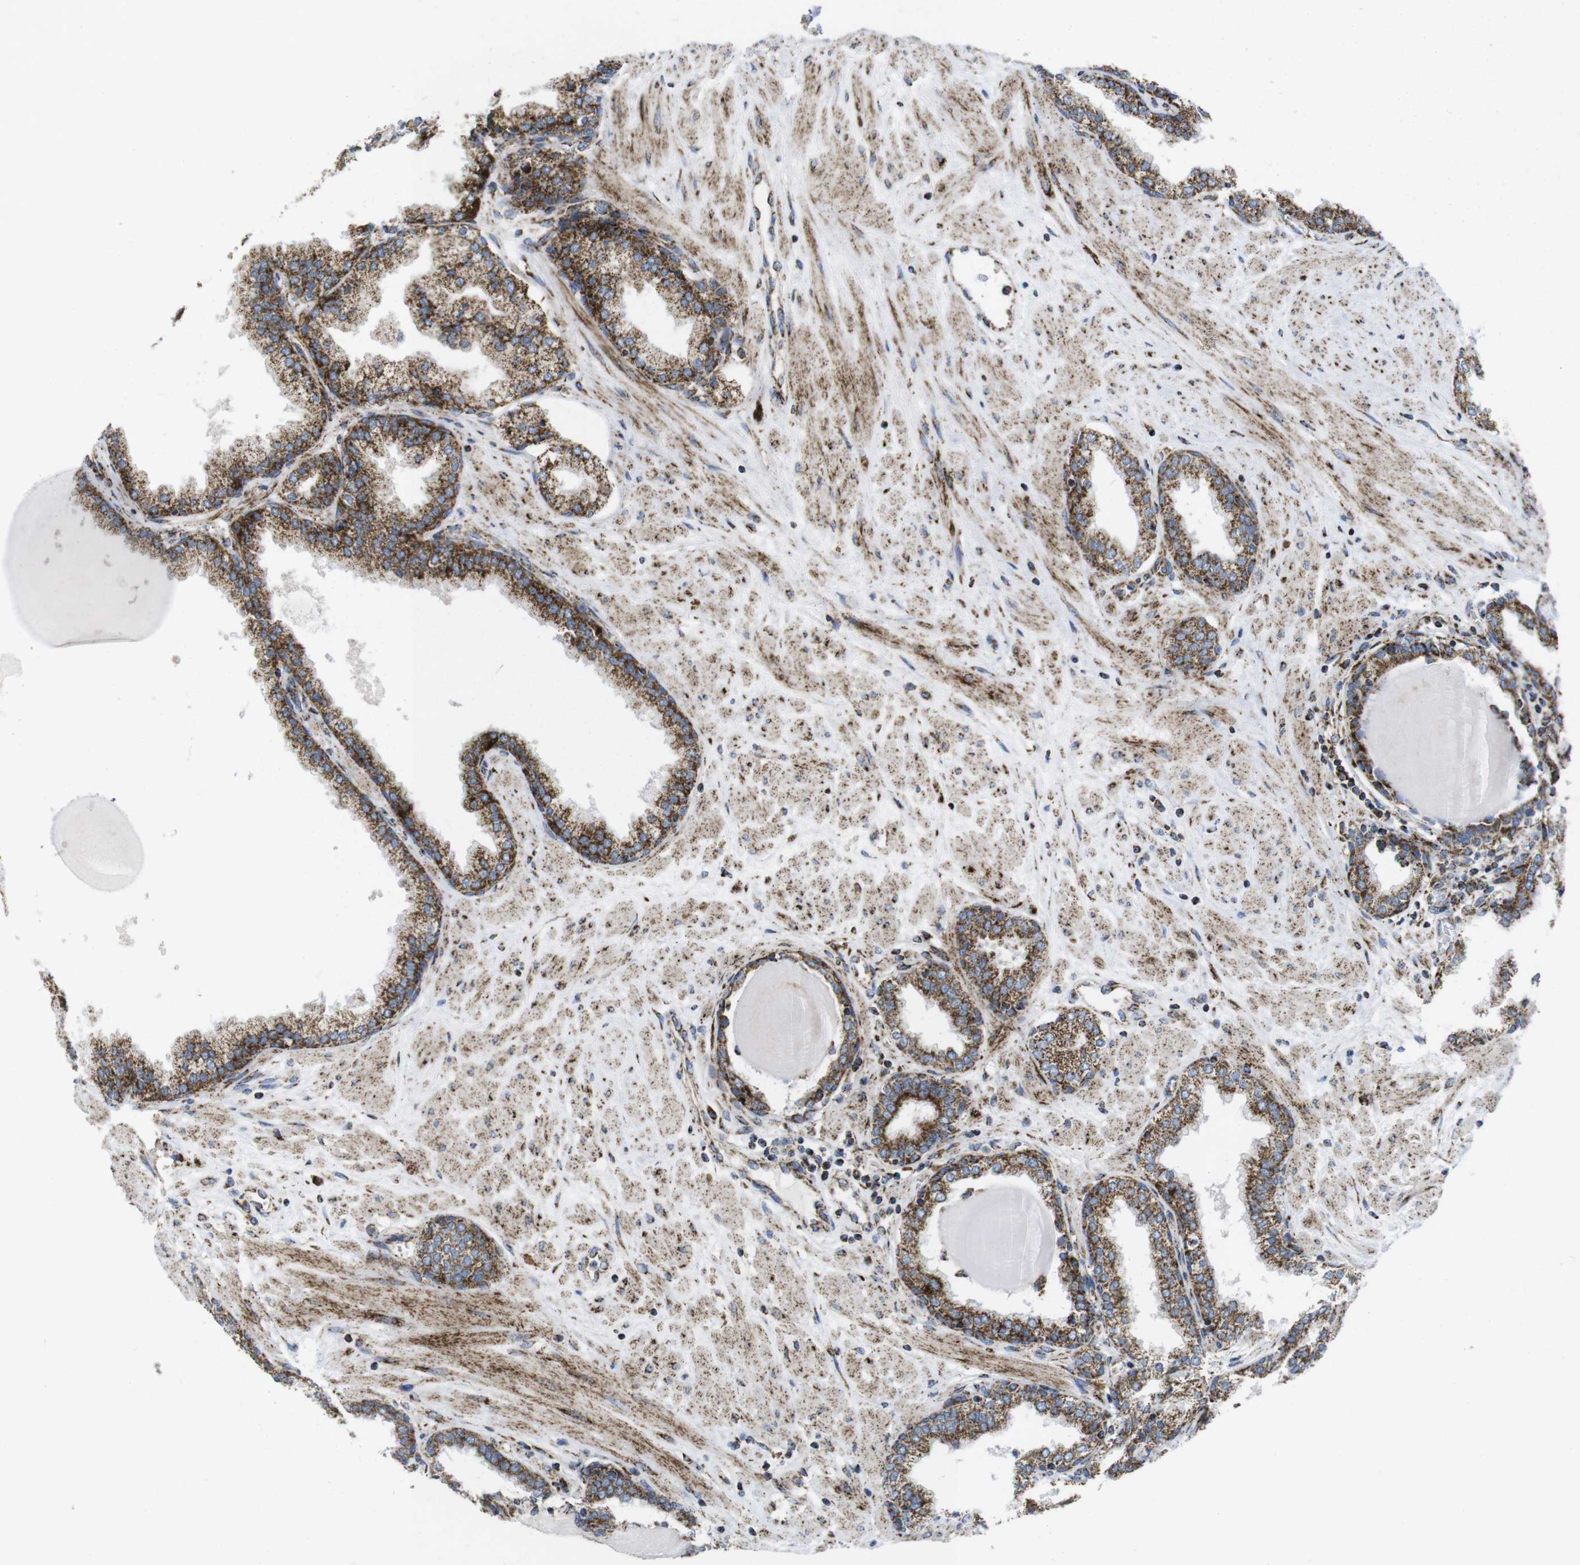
{"staining": {"intensity": "strong", "quantity": ">75%", "location": "cytoplasmic/membranous"}, "tissue": "prostate", "cell_type": "Glandular cells", "image_type": "normal", "snomed": [{"axis": "morphology", "description": "Normal tissue, NOS"}, {"axis": "topography", "description": "Prostate"}], "caption": "Protein expression analysis of unremarkable human prostate reveals strong cytoplasmic/membranous expression in approximately >75% of glandular cells.", "gene": "TMEM192", "patient": {"sex": "male", "age": 51}}